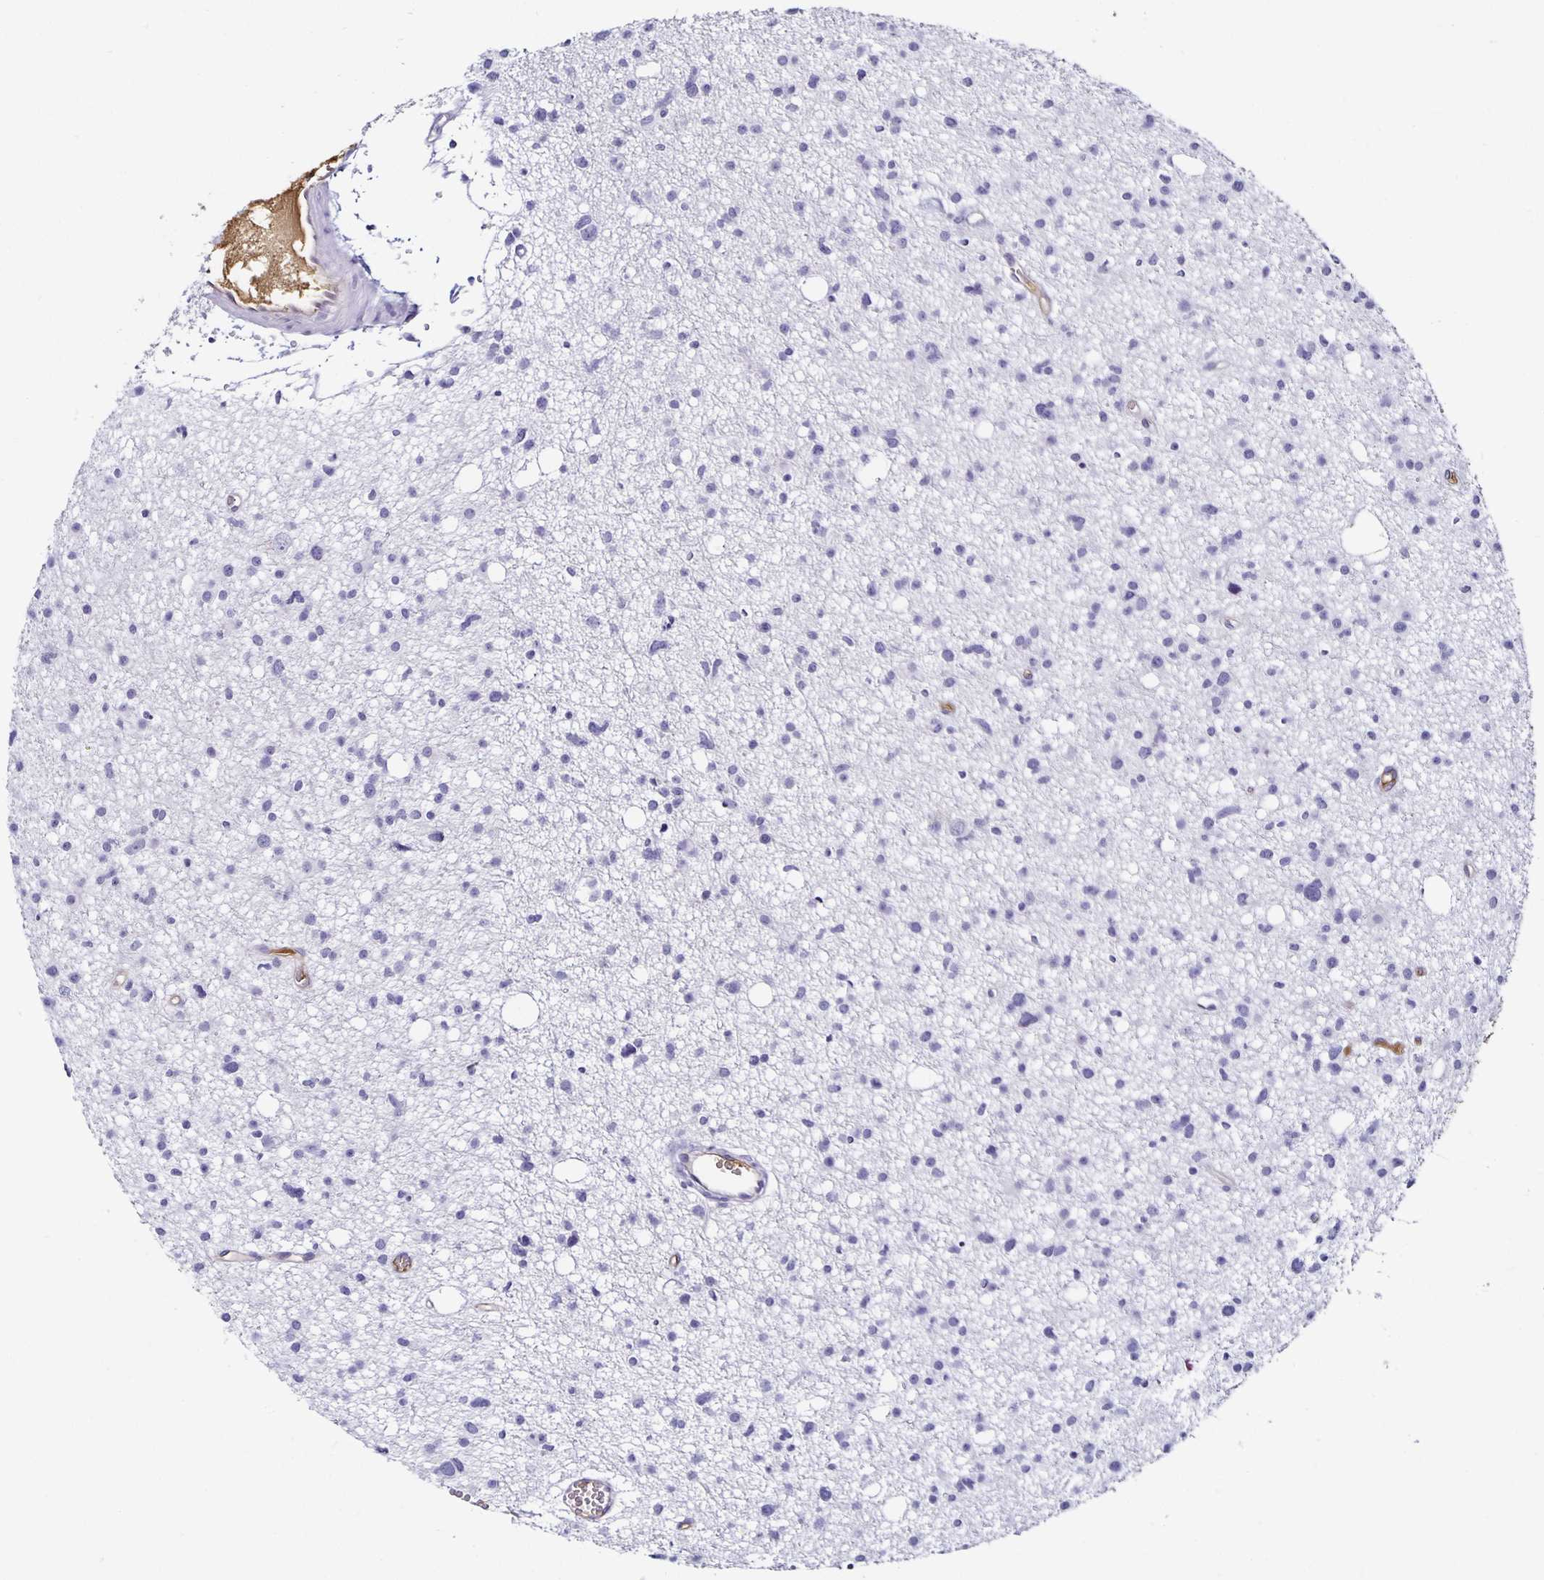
{"staining": {"intensity": "negative", "quantity": "none", "location": "none"}, "tissue": "glioma", "cell_type": "Tumor cells", "image_type": "cancer", "snomed": [{"axis": "morphology", "description": "Glioma, malignant, High grade"}, {"axis": "topography", "description": "Brain"}], "caption": "DAB (3,3'-diaminobenzidine) immunohistochemical staining of human malignant high-grade glioma displays no significant expression in tumor cells.", "gene": "TTR", "patient": {"sex": "male", "age": 23}}